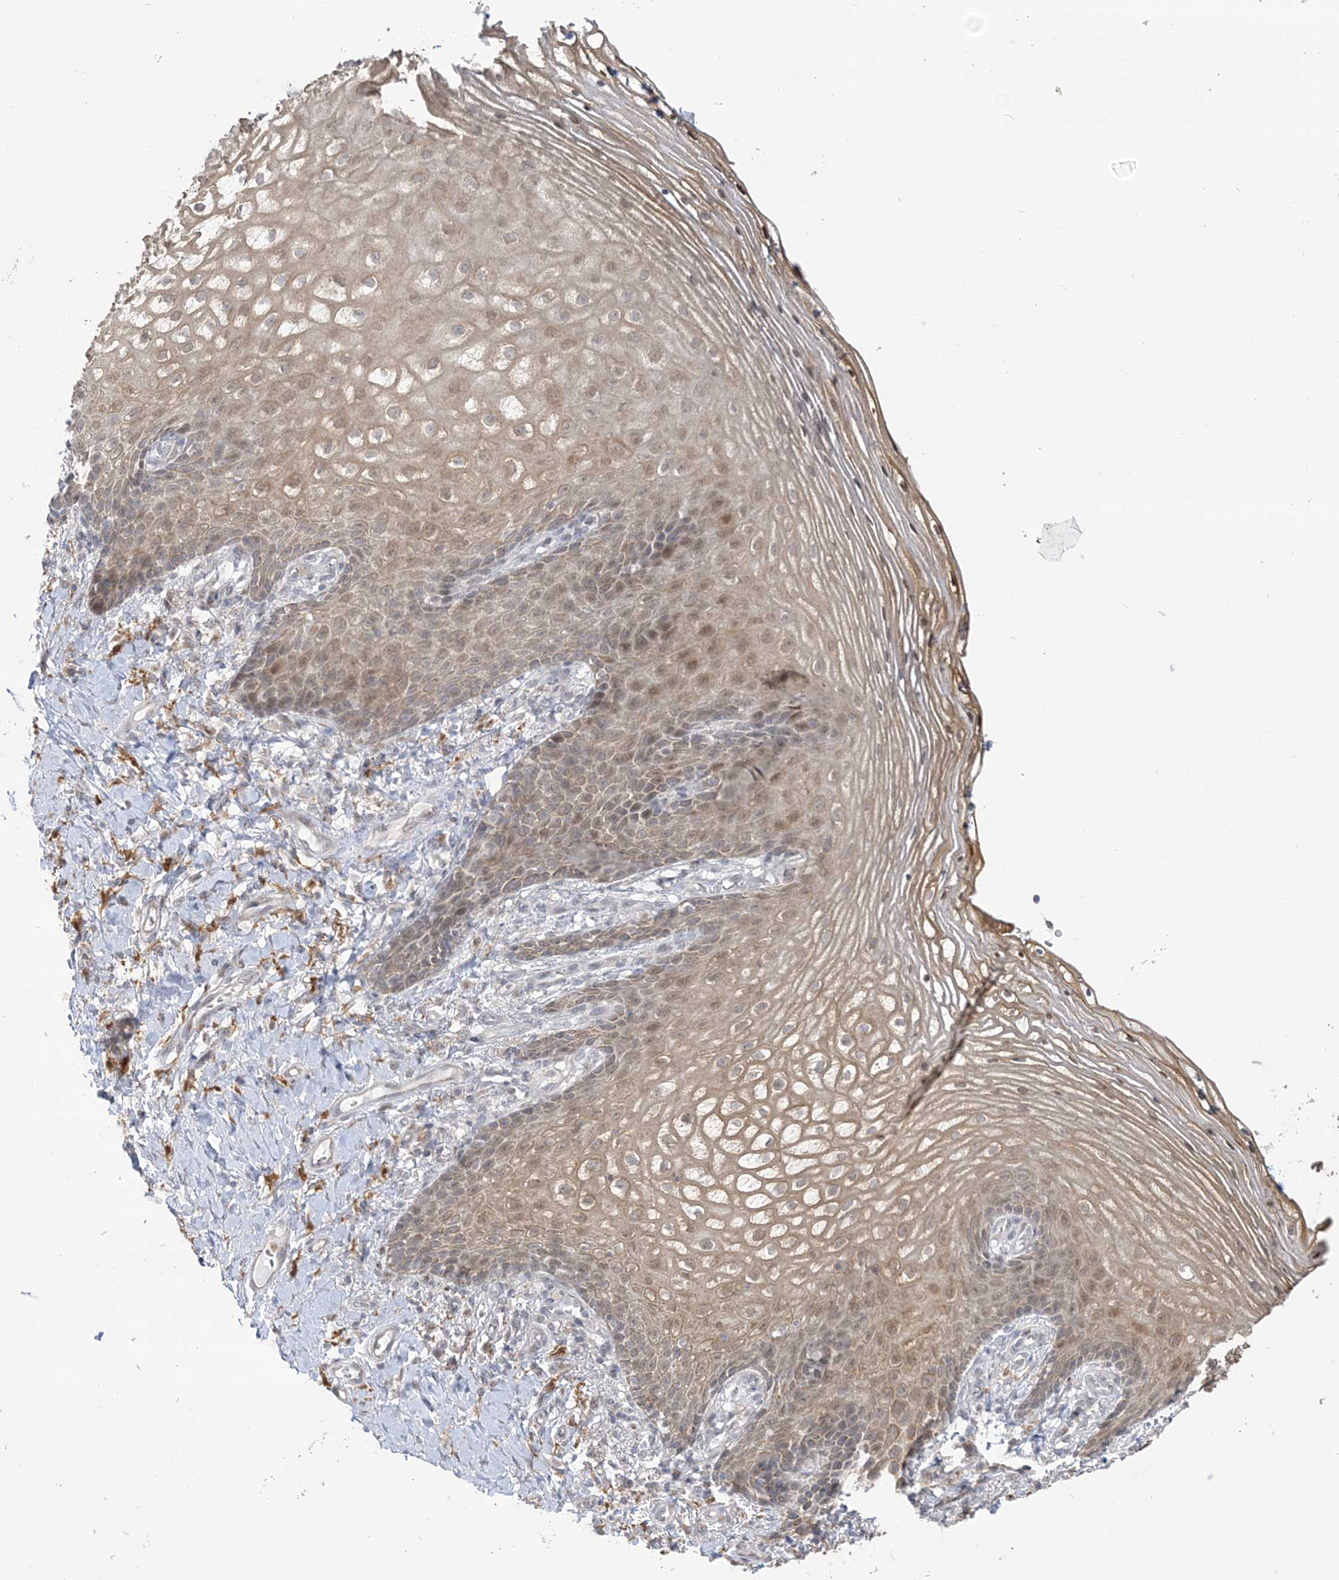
{"staining": {"intensity": "moderate", "quantity": ">75%", "location": "cytoplasmic/membranous,nuclear"}, "tissue": "vagina", "cell_type": "Squamous epithelial cells", "image_type": "normal", "snomed": [{"axis": "morphology", "description": "Normal tissue, NOS"}, {"axis": "topography", "description": "Vagina"}], "caption": "Immunohistochemical staining of benign human vagina displays medium levels of moderate cytoplasmic/membranous,nuclear staining in approximately >75% of squamous epithelial cells. (DAB IHC with brightfield microscopy, high magnification).", "gene": "NAF1", "patient": {"sex": "female", "age": 60}}